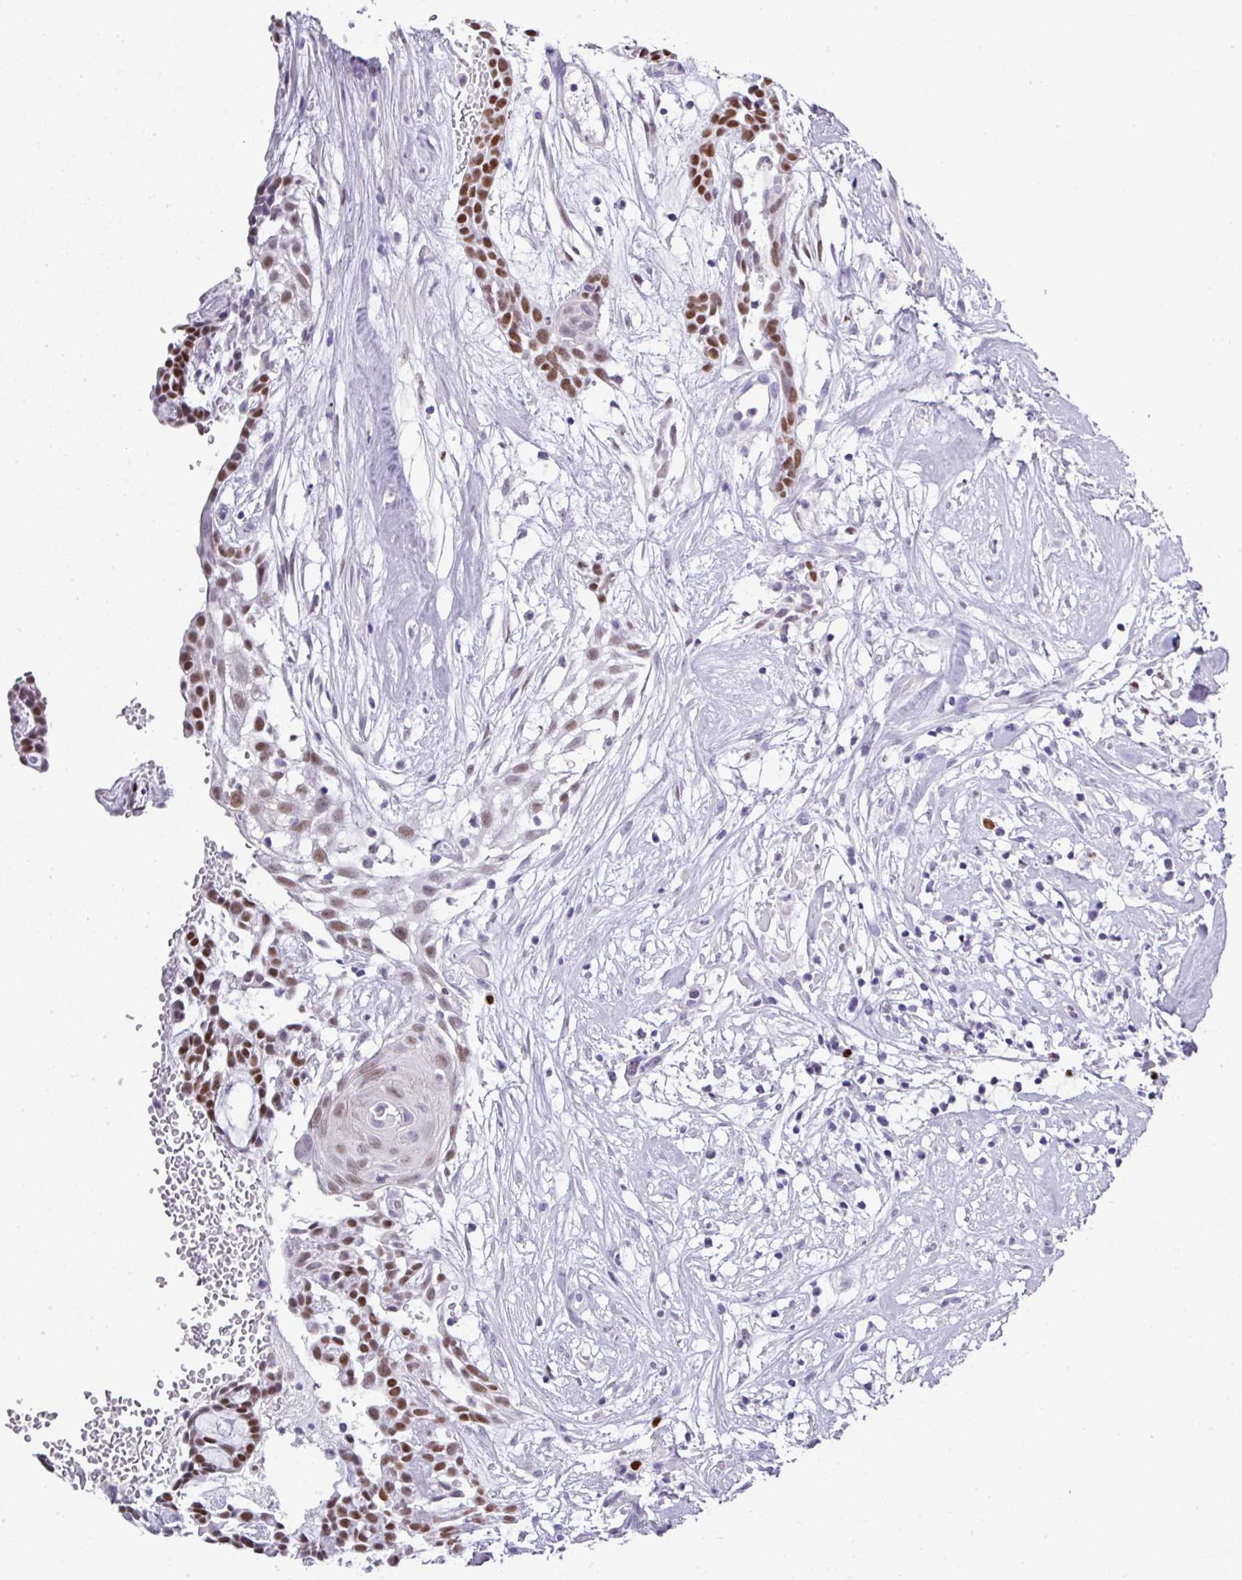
{"staining": {"intensity": "moderate", "quantity": "25%-75%", "location": "nuclear"}, "tissue": "head and neck cancer", "cell_type": "Tumor cells", "image_type": "cancer", "snomed": [{"axis": "morphology", "description": "Adenocarcinoma, NOS"}, {"axis": "topography", "description": "Subcutis"}, {"axis": "topography", "description": "Head-Neck"}], "caption": "High-power microscopy captured an immunohistochemistry (IHC) histopathology image of head and neck cancer, revealing moderate nuclear staining in about 25%-75% of tumor cells. The protein of interest is stained brown, and the nuclei are stained in blue (DAB IHC with brightfield microscopy, high magnification).", "gene": "BCL11A", "patient": {"sex": "female", "age": 73}}